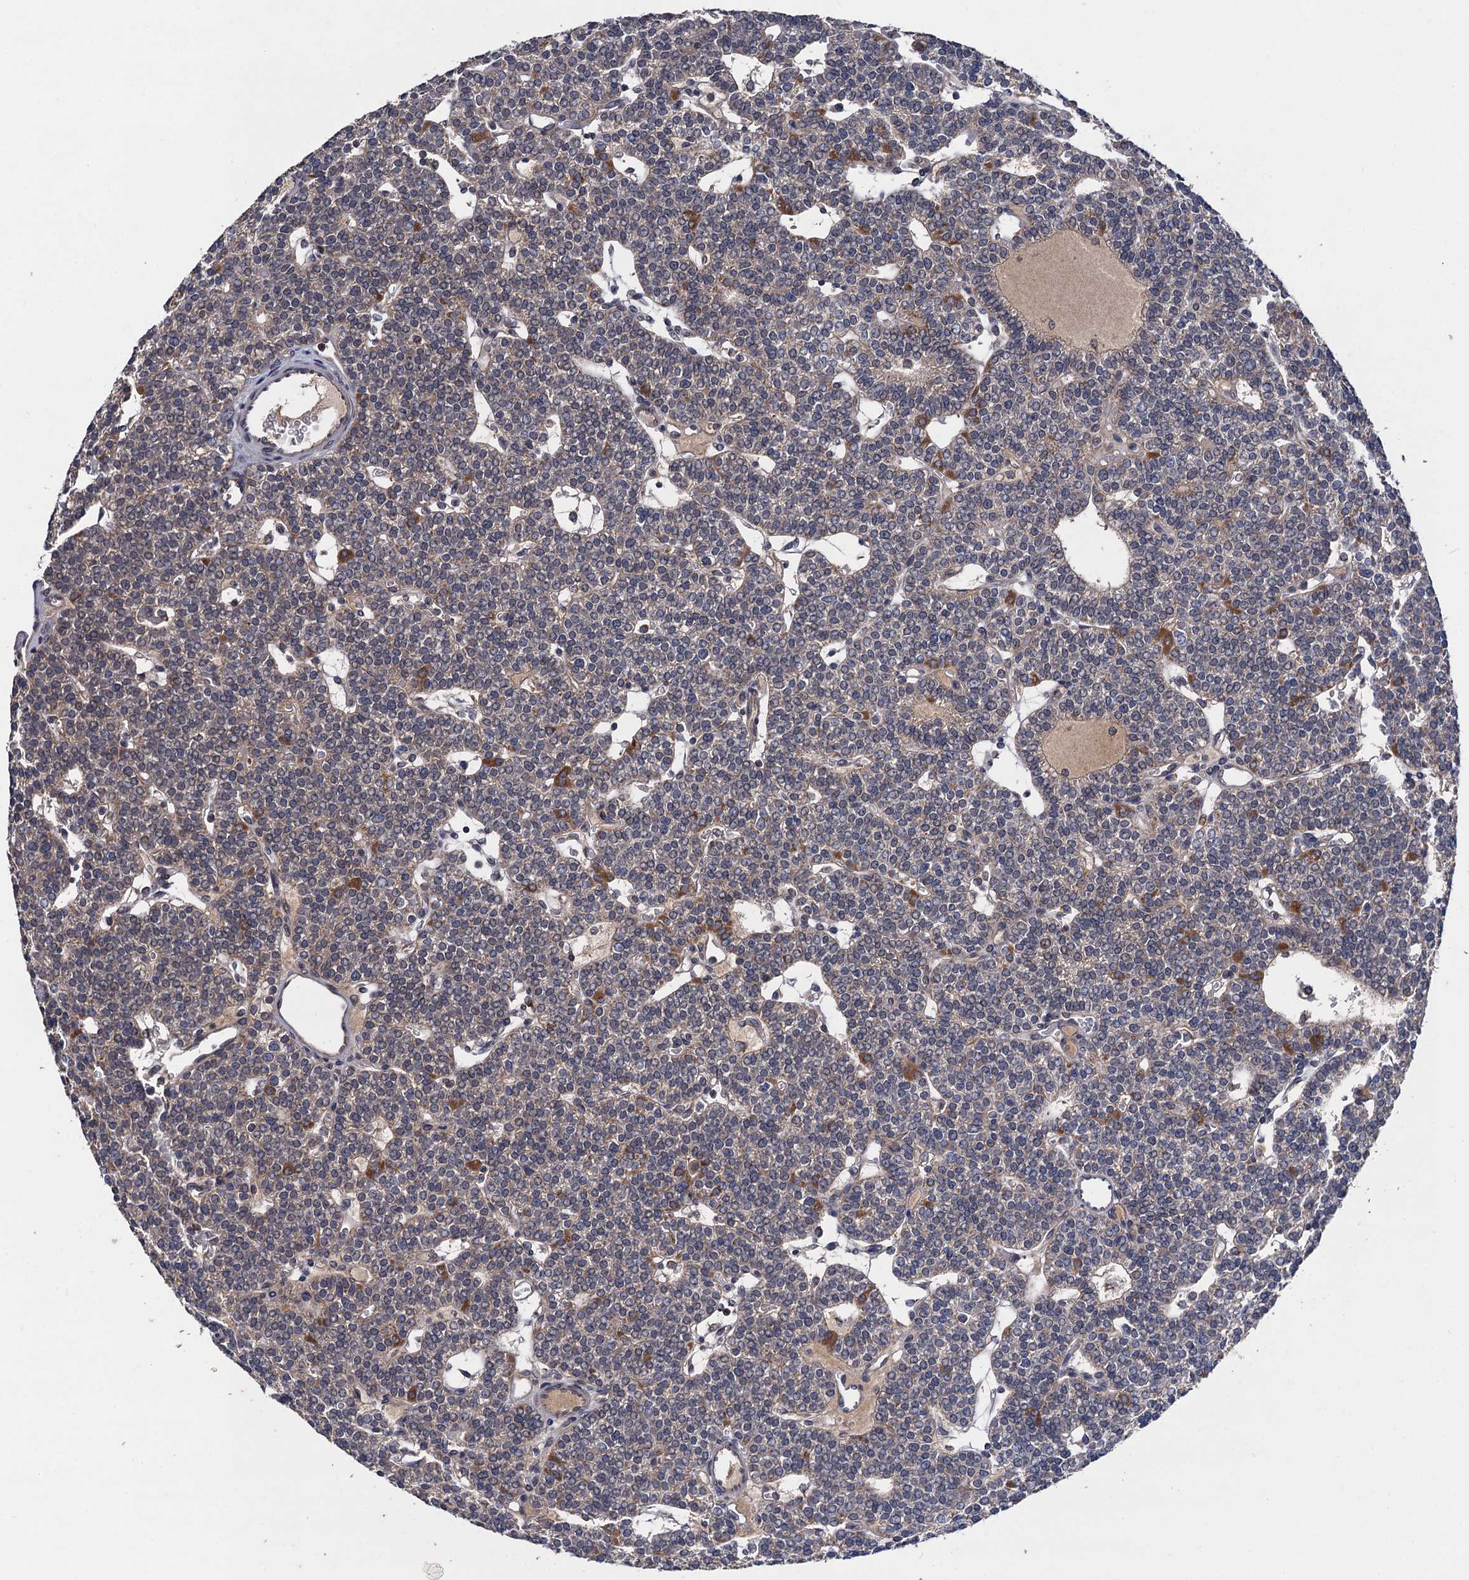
{"staining": {"intensity": "moderate", "quantity": "<25%", "location": "cytoplasmic/membranous"}, "tissue": "parathyroid gland", "cell_type": "Glandular cells", "image_type": "normal", "snomed": [{"axis": "morphology", "description": "Normal tissue, NOS"}, {"axis": "topography", "description": "Parathyroid gland"}], "caption": "Human parathyroid gland stained with a brown dye exhibits moderate cytoplasmic/membranous positive staining in about <25% of glandular cells.", "gene": "VPS37D", "patient": {"sex": "male", "age": 83}}